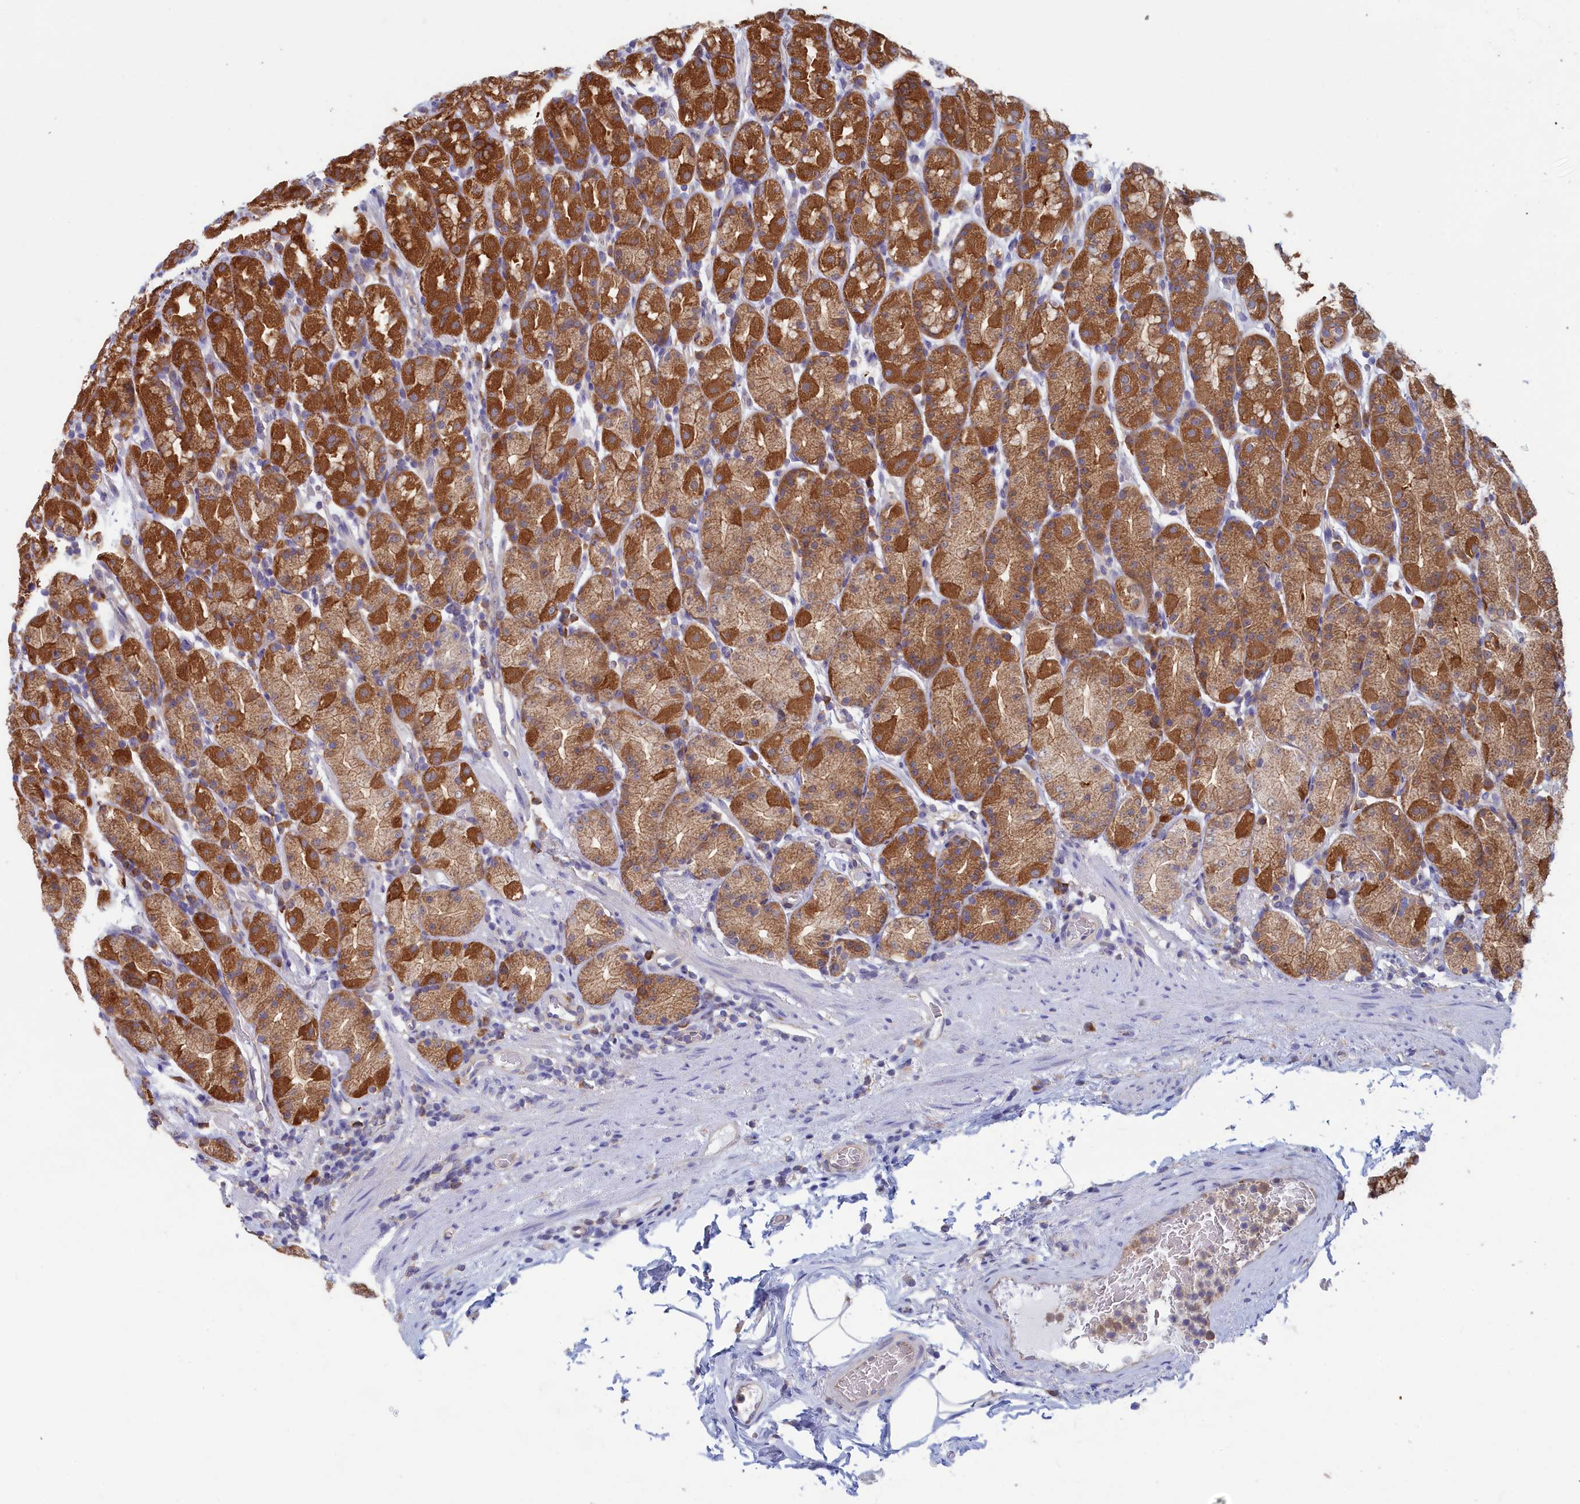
{"staining": {"intensity": "strong", "quantity": ">75%", "location": "cytoplasmic/membranous"}, "tissue": "stomach", "cell_type": "Glandular cells", "image_type": "normal", "snomed": [{"axis": "morphology", "description": "Normal tissue, NOS"}, {"axis": "topography", "description": "Stomach, upper"}, {"axis": "topography", "description": "Stomach, lower"}, {"axis": "topography", "description": "Small intestine"}], "caption": "DAB immunohistochemical staining of normal human stomach displays strong cytoplasmic/membranous protein expression in about >75% of glandular cells. Using DAB (brown) and hematoxylin (blue) stains, captured at high magnification using brightfield microscopy.", "gene": "SYNDIG1L", "patient": {"sex": "male", "age": 68}}